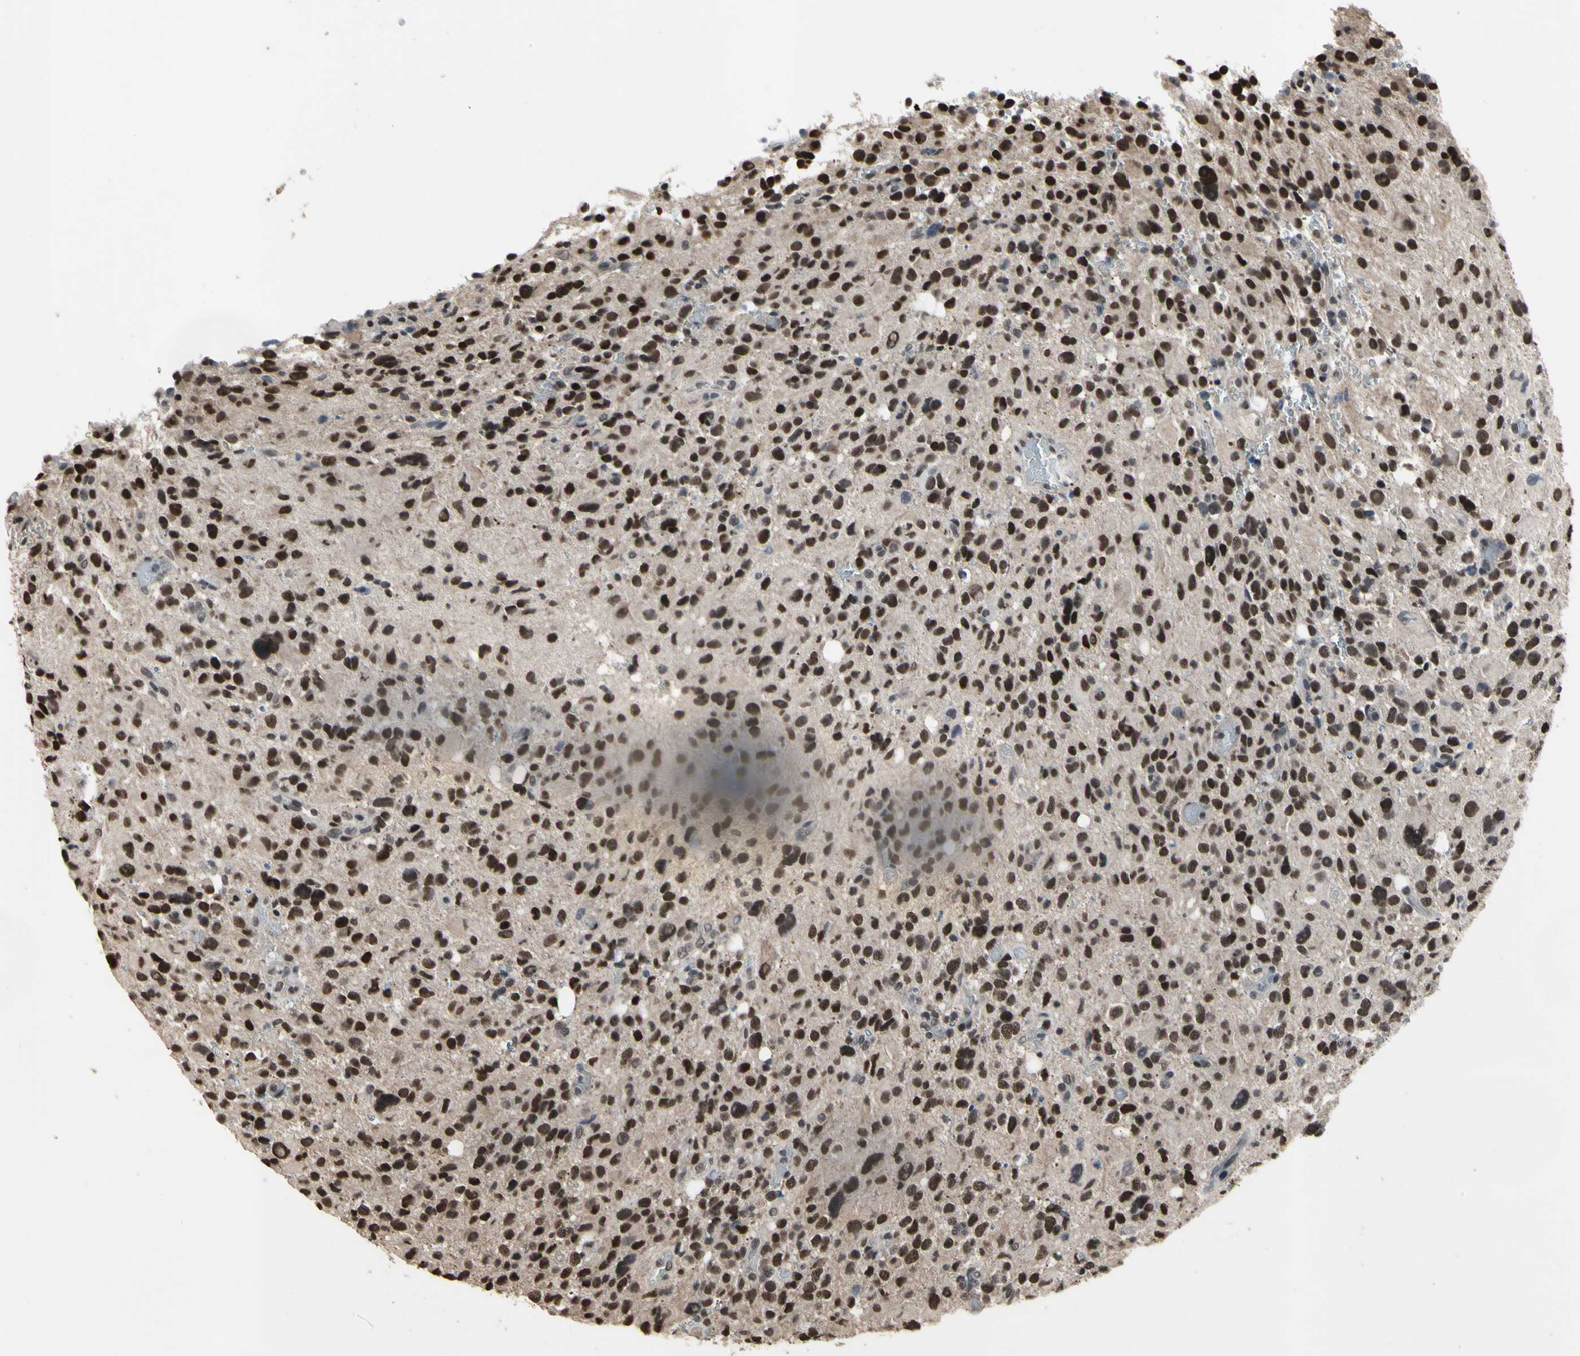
{"staining": {"intensity": "strong", "quantity": ">75%", "location": "nuclear"}, "tissue": "glioma", "cell_type": "Tumor cells", "image_type": "cancer", "snomed": [{"axis": "morphology", "description": "Glioma, malignant, High grade"}, {"axis": "topography", "description": "Brain"}], "caption": "The photomicrograph shows staining of malignant high-grade glioma, revealing strong nuclear protein staining (brown color) within tumor cells.", "gene": "ZNF174", "patient": {"sex": "male", "age": 48}}